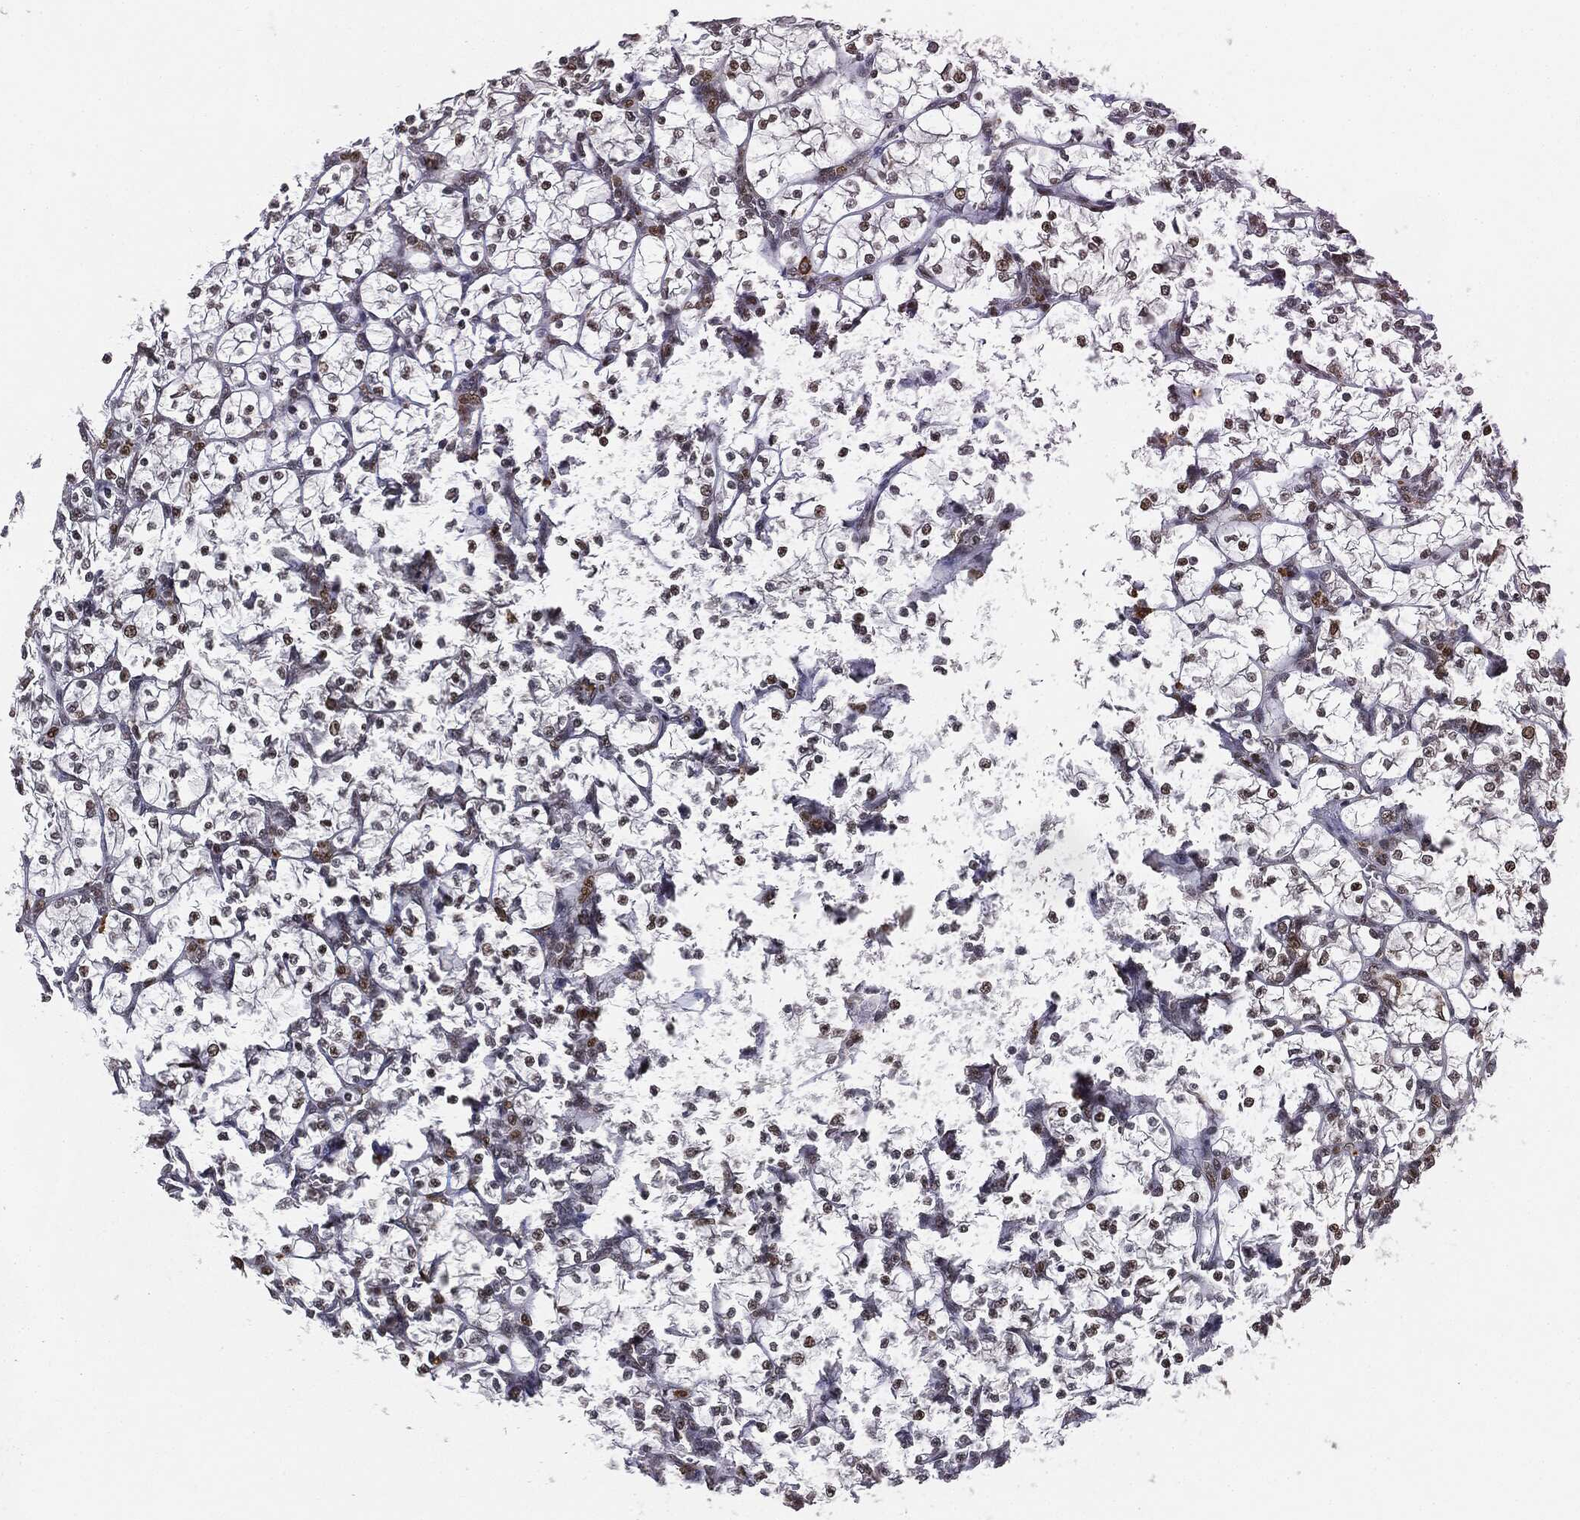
{"staining": {"intensity": "weak", "quantity": "25%-75%", "location": "nuclear"}, "tissue": "renal cancer", "cell_type": "Tumor cells", "image_type": "cancer", "snomed": [{"axis": "morphology", "description": "Adenocarcinoma, NOS"}, {"axis": "topography", "description": "Kidney"}], "caption": "Tumor cells demonstrate weak nuclear positivity in about 25%-75% of cells in renal adenocarcinoma.", "gene": "TBC1D22A", "patient": {"sex": "female", "age": 89}}